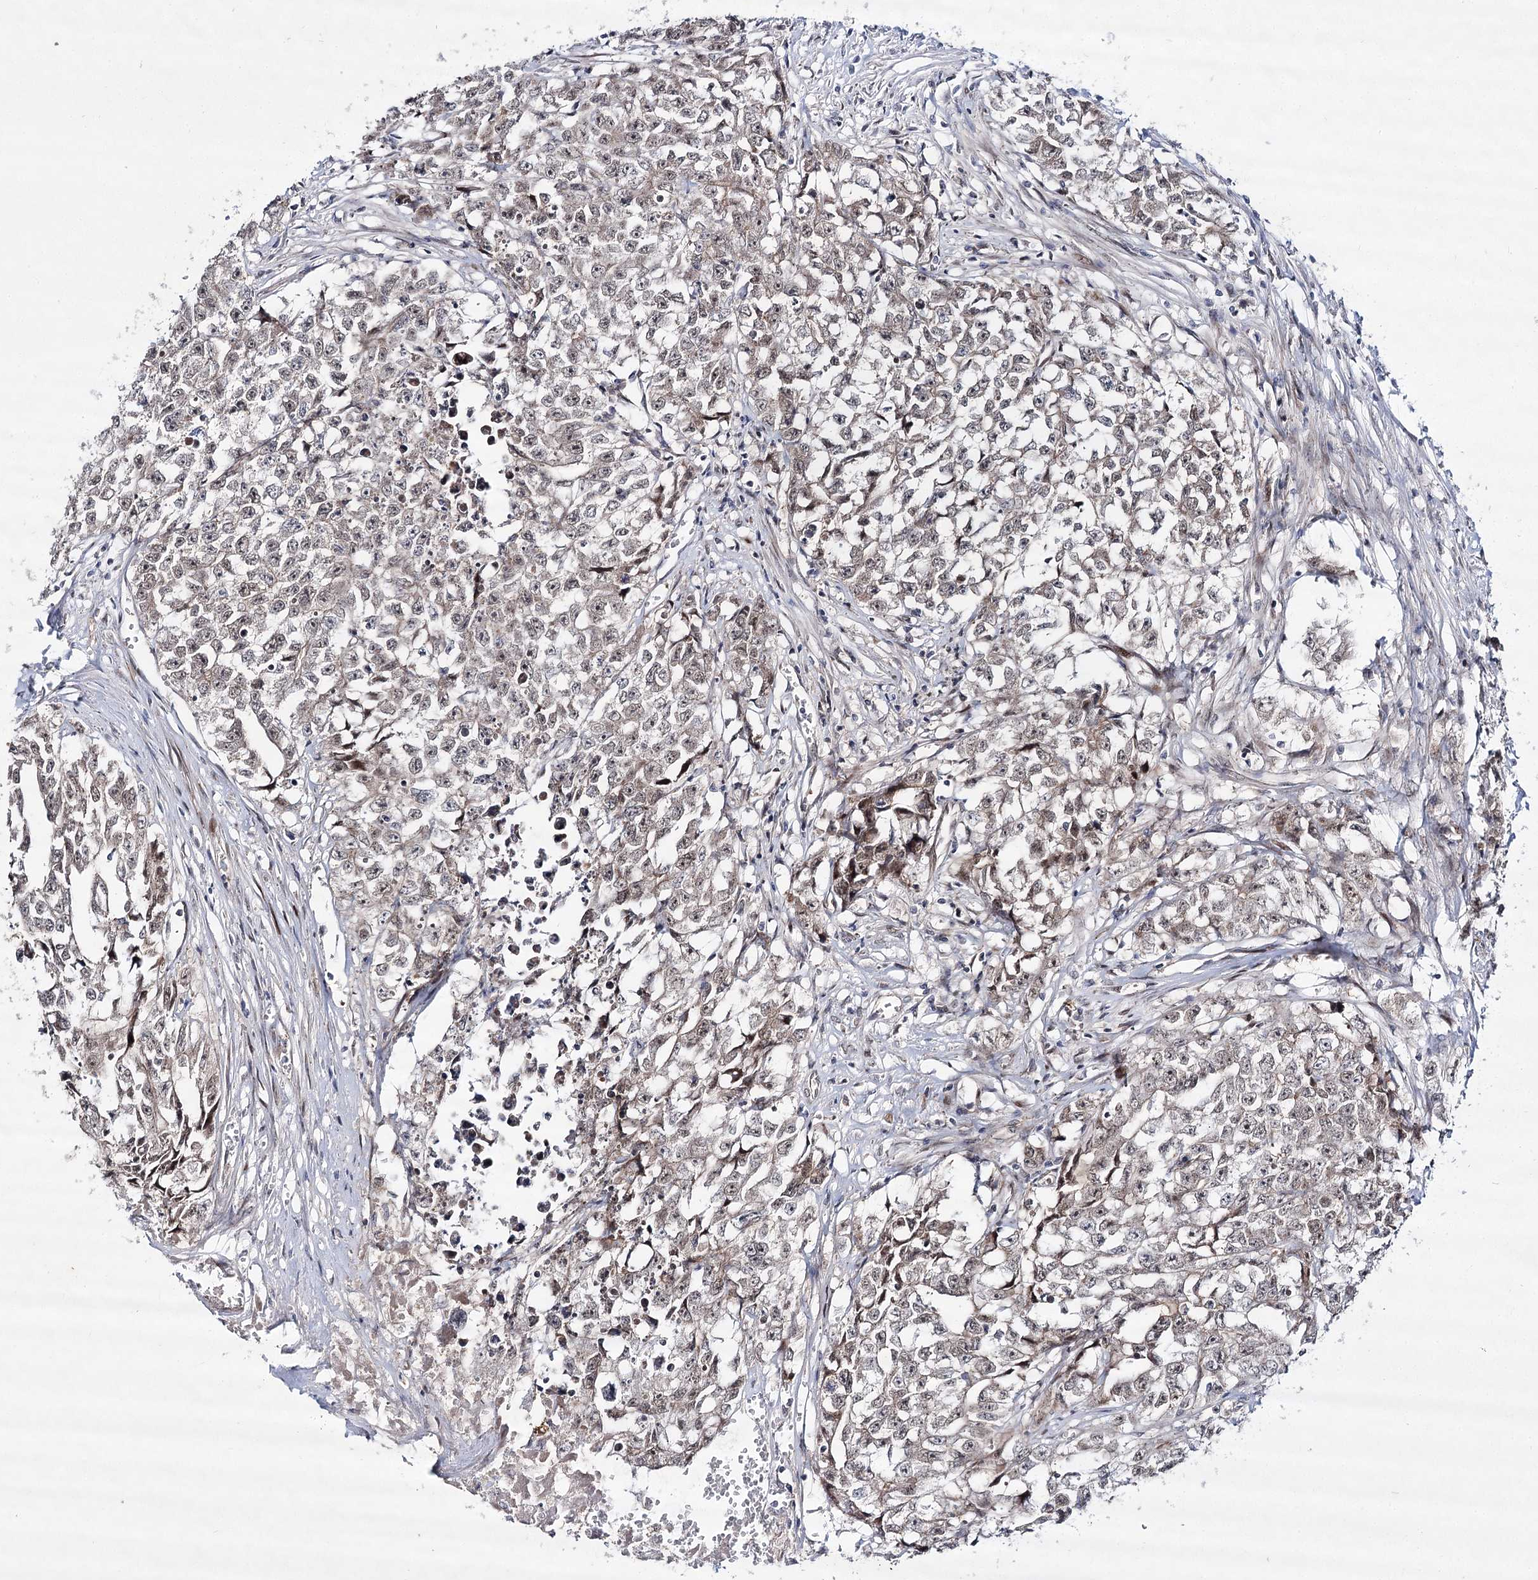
{"staining": {"intensity": "weak", "quantity": ">75%", "location": "nuclear"}, "tissue": "testis cancer", "cell_type": "Tumor cells", "image_type": "cancer", "snomed": [{"axis": "morphology", "description": "Seminoma, NOS"}, {"axis": "morphology", "description": "Carcinoma, Embryonal, NOS"}, {"axis": "topography", "description": "Testis"}], "caption": "Seminoma (testis) was stained to show a protein in brown. There is low levels of weak nuclear positivity in approximately >75% of tumor cells.", "gene": "ARHGAP32", "patient": {"sex": "male", "age": 43}}